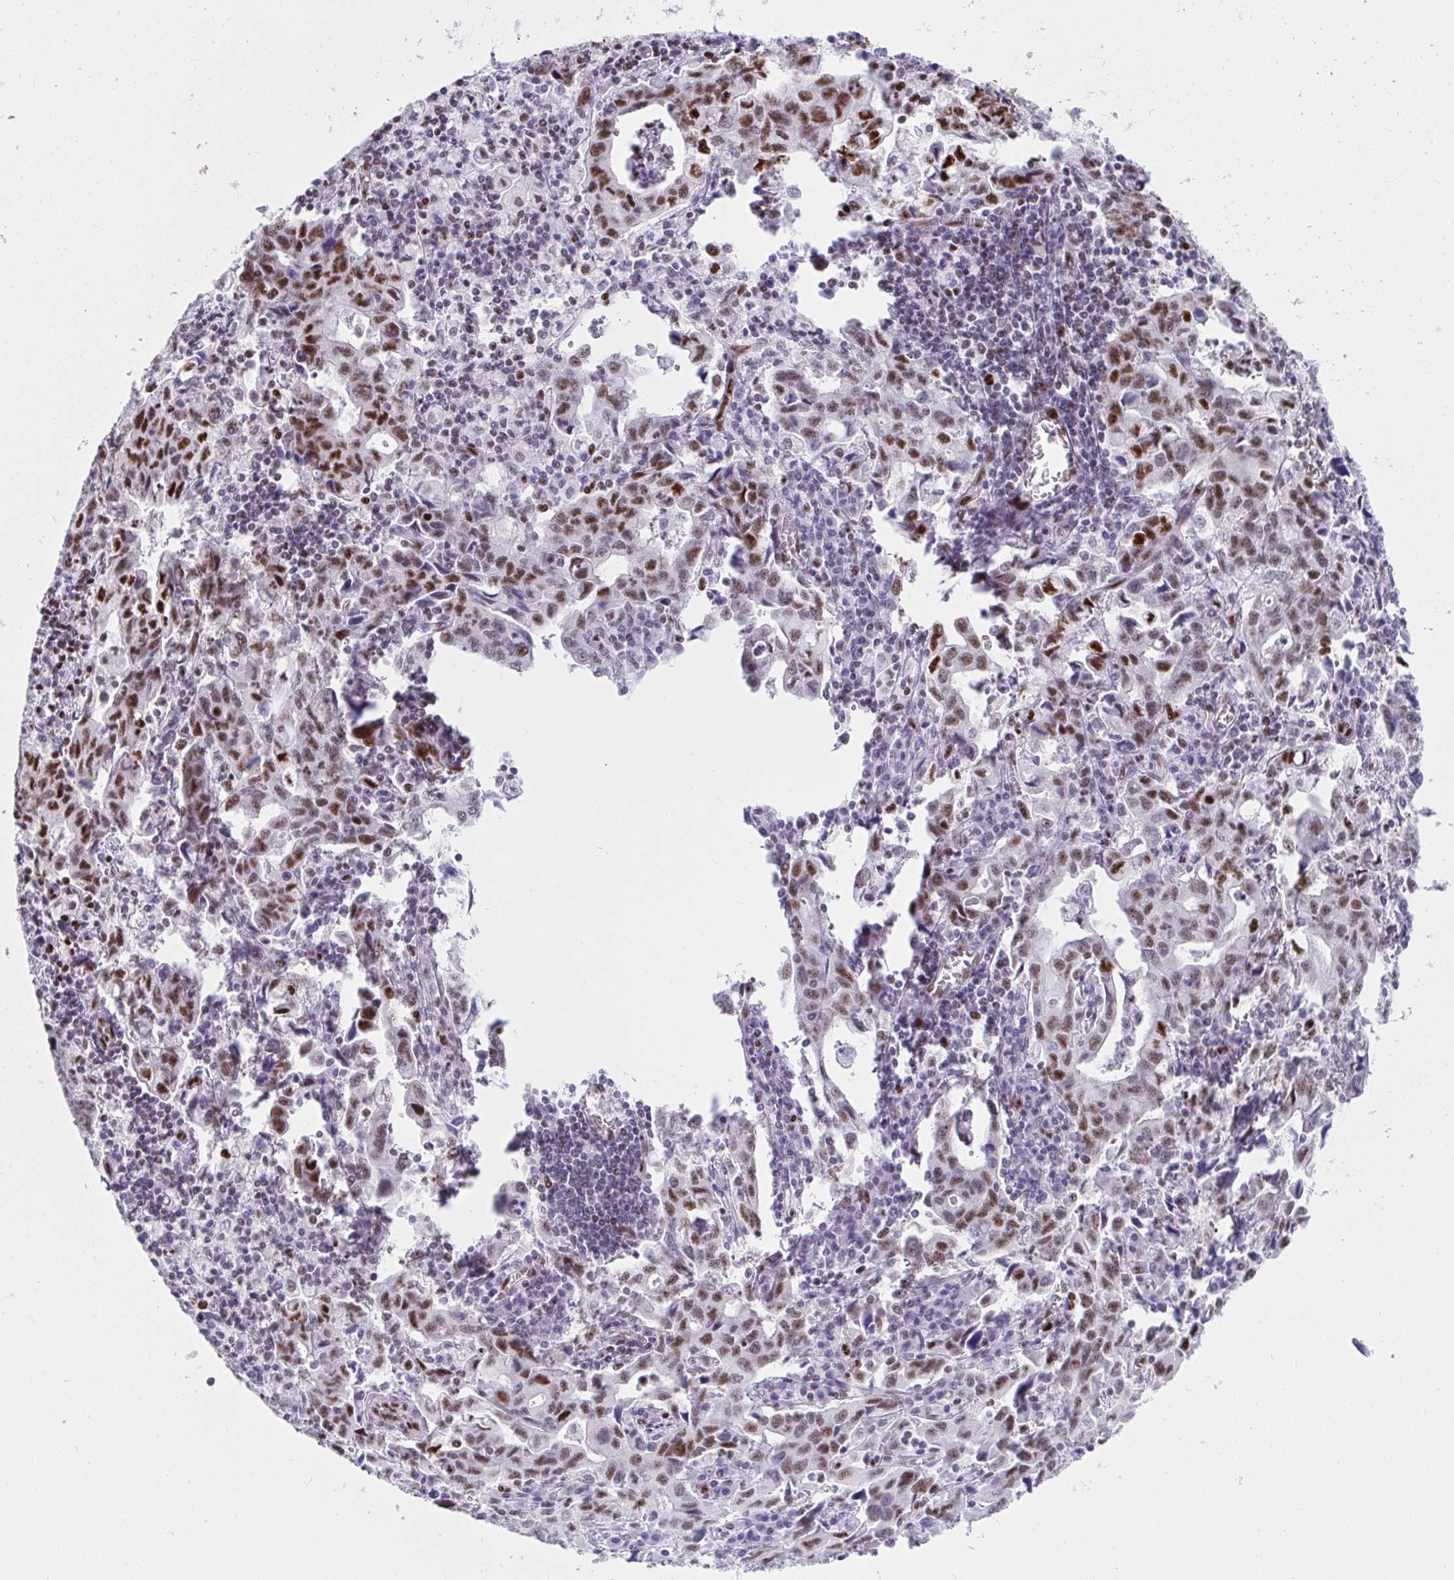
{"staining": {"intensity": "moderate", "quantity": ">75%", "location": "nuclear"}, "tissue": "stomach cancer", "cell_type": "Tumor cells", "image_type": "cancer", "snomed": [{"axis": "morphology", "description": "Adenocarcinoma, NOS"}, {"axis": "topography", "description": "Stomach, upper"}], "caption": "Stomach adenocarcinoma tissue exhibits moderate nuclear positivity in about >75% of tumor cells", "gene": "IKZF2", "patient": {"sex": "male", "age": 85}}